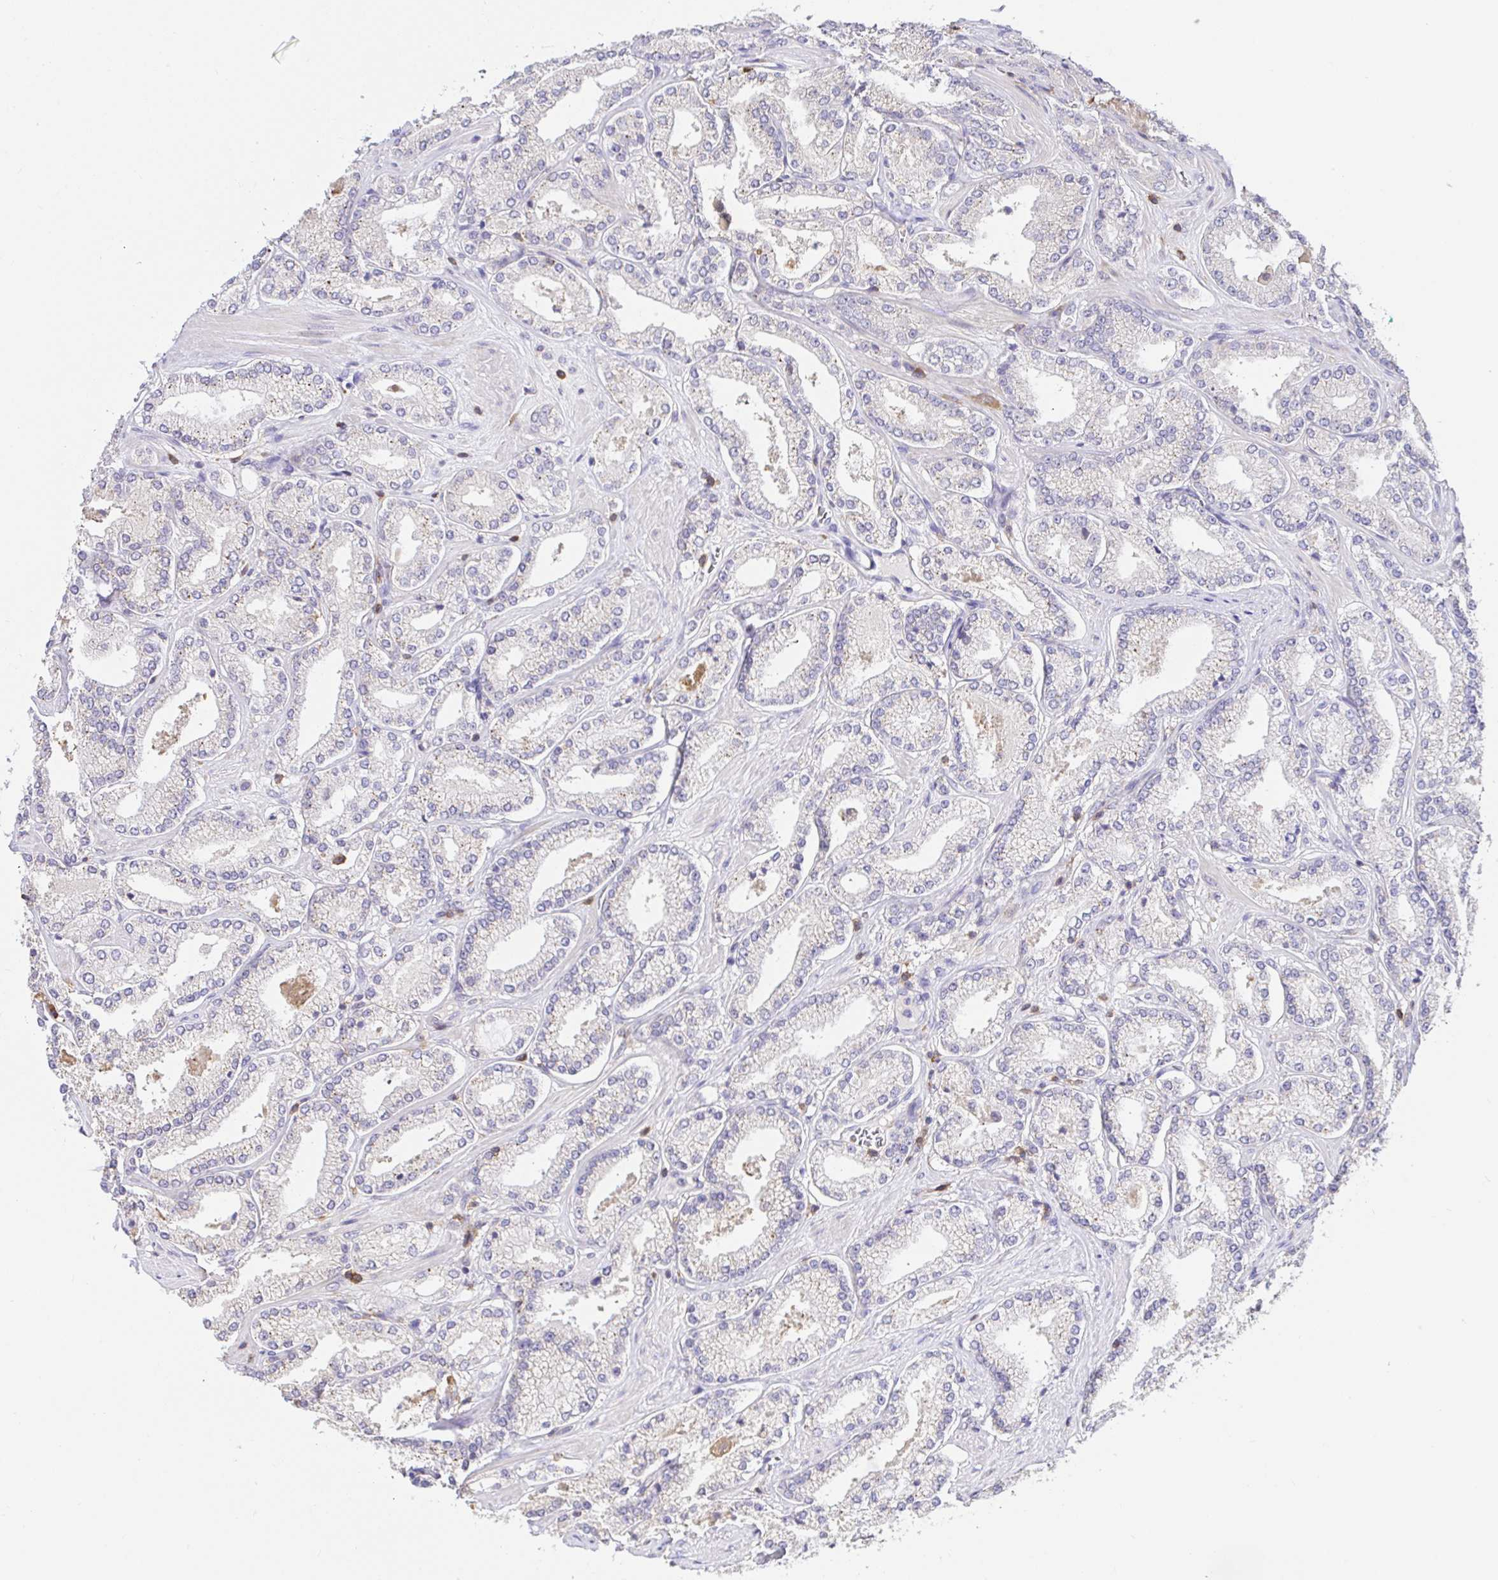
{"staining": {"intensity": "negative", "quantity": "none", "location": "none"}, "tissue": "prostate cancer", "cell_type": "Tumor cells", "image_type": "cancer", "snomed": [{"axis": "morphology", "description": "Adenocarcinoma, High grade"}, {"axis": "topography", "description": "Prostate"}], "caption": "Tumor cells show no significant expression in prostate cancer (high-grade adenocarcinoma).", "gene": "SKAP1", "patient": {"sex": "male", "age": 63}}